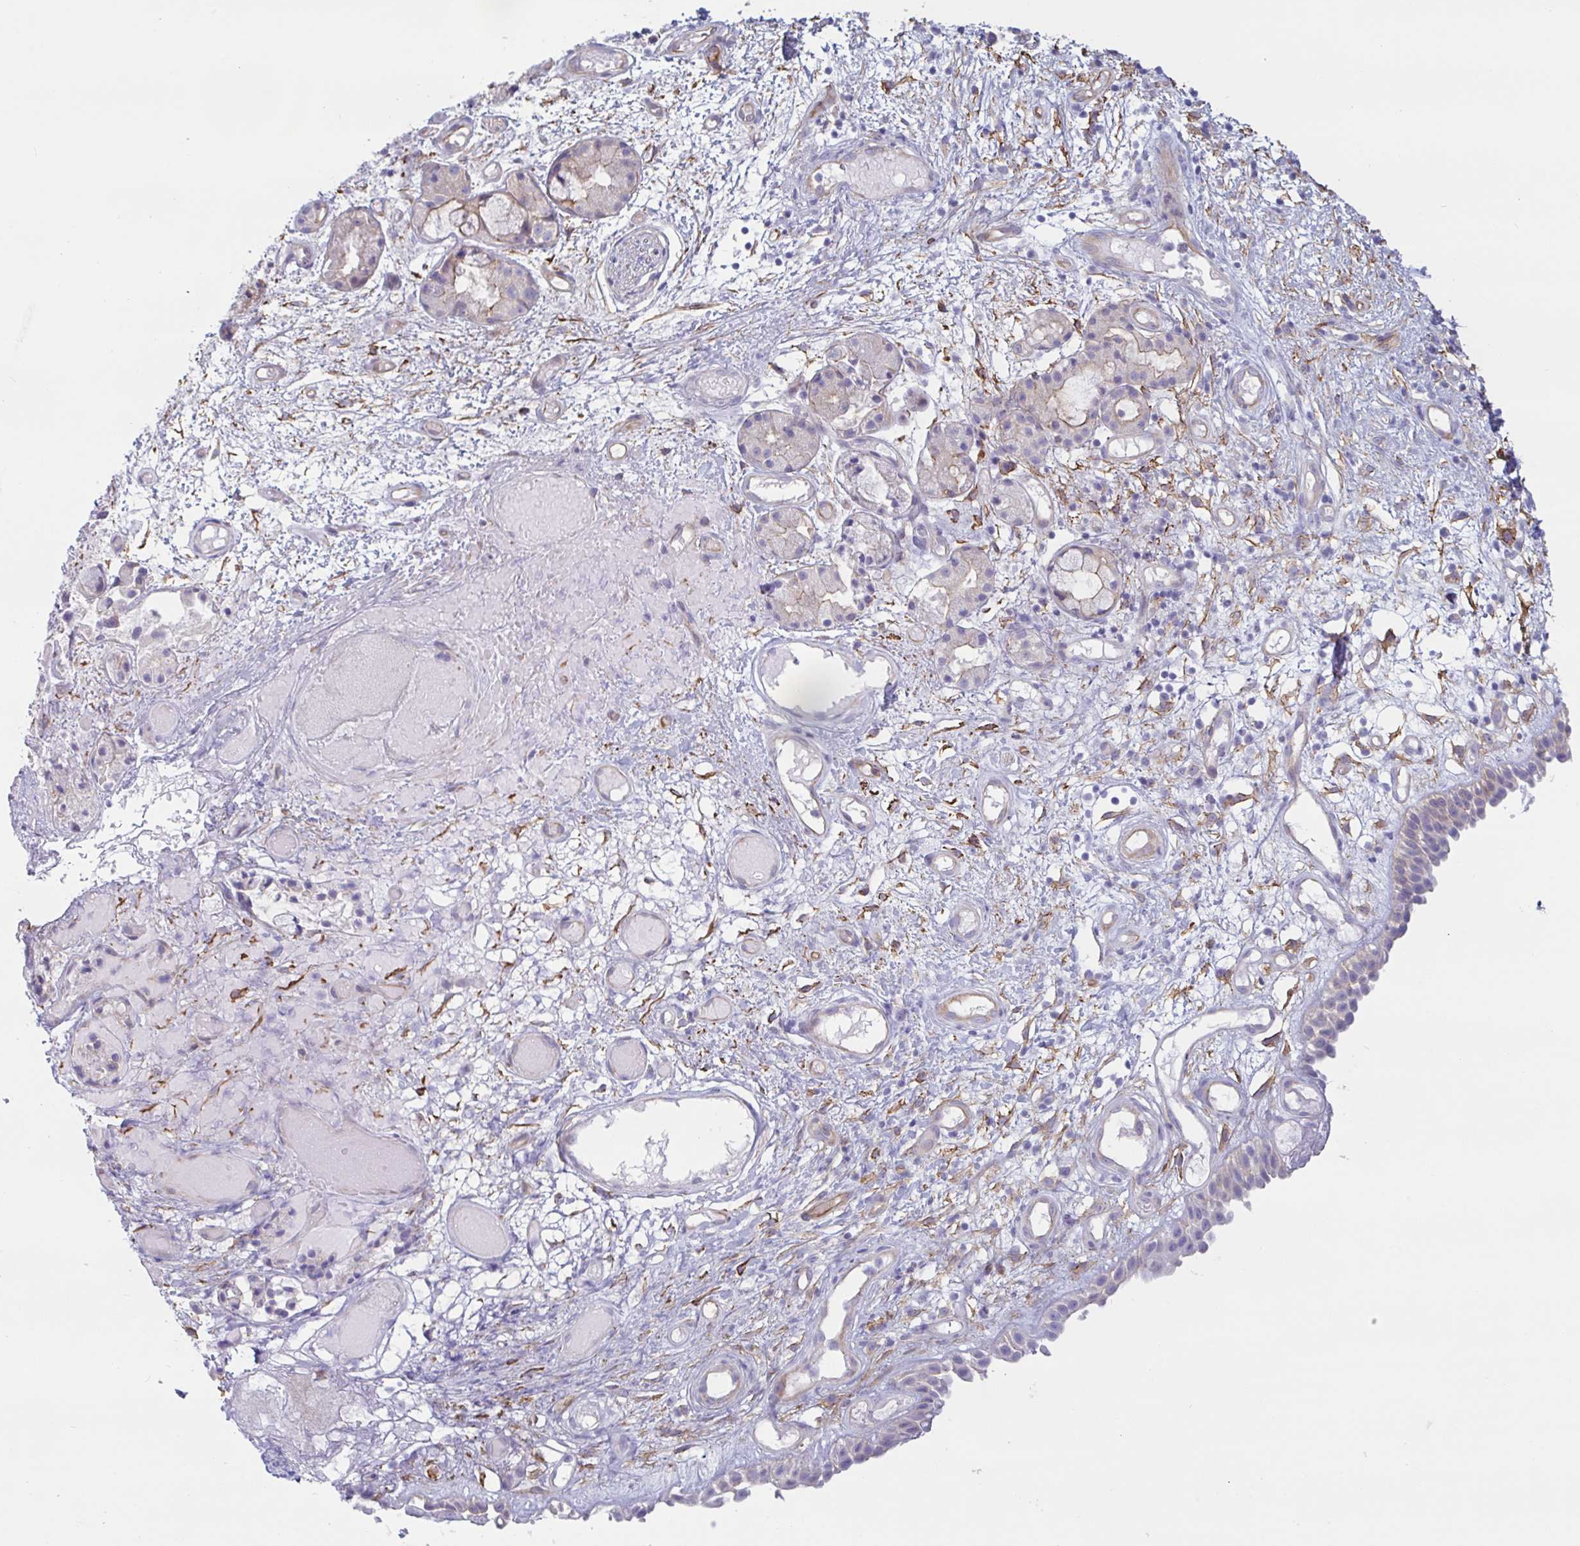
{"staining": {"intensity": "weak", "quantity": "25%-75%", "location": "cytoplasmic/membranous"}, "tissue": "nasopharynx", "cell_type": "Respiratory epithelial cells", "image_type": "normal", "snomed": [{"axis": "morphology", "description": "Normal tissue, NOS"}, {"axis": "morphology", "description": "Inflammation, NOS"}, {"axis": "topography", "description": "Nasopharynx"}], "caption": "This micrograph demonstrates normal nasopharynx stained with immunohistochemistry (IHC) to label a protein in brown. The cytoplasmic/membranous of respiratory epithelial cells show weak positivity for the protein. Nuclei are counter-stained blue.", "gene": "MYH10", "patient": {"sex": "male", "age": 54}}